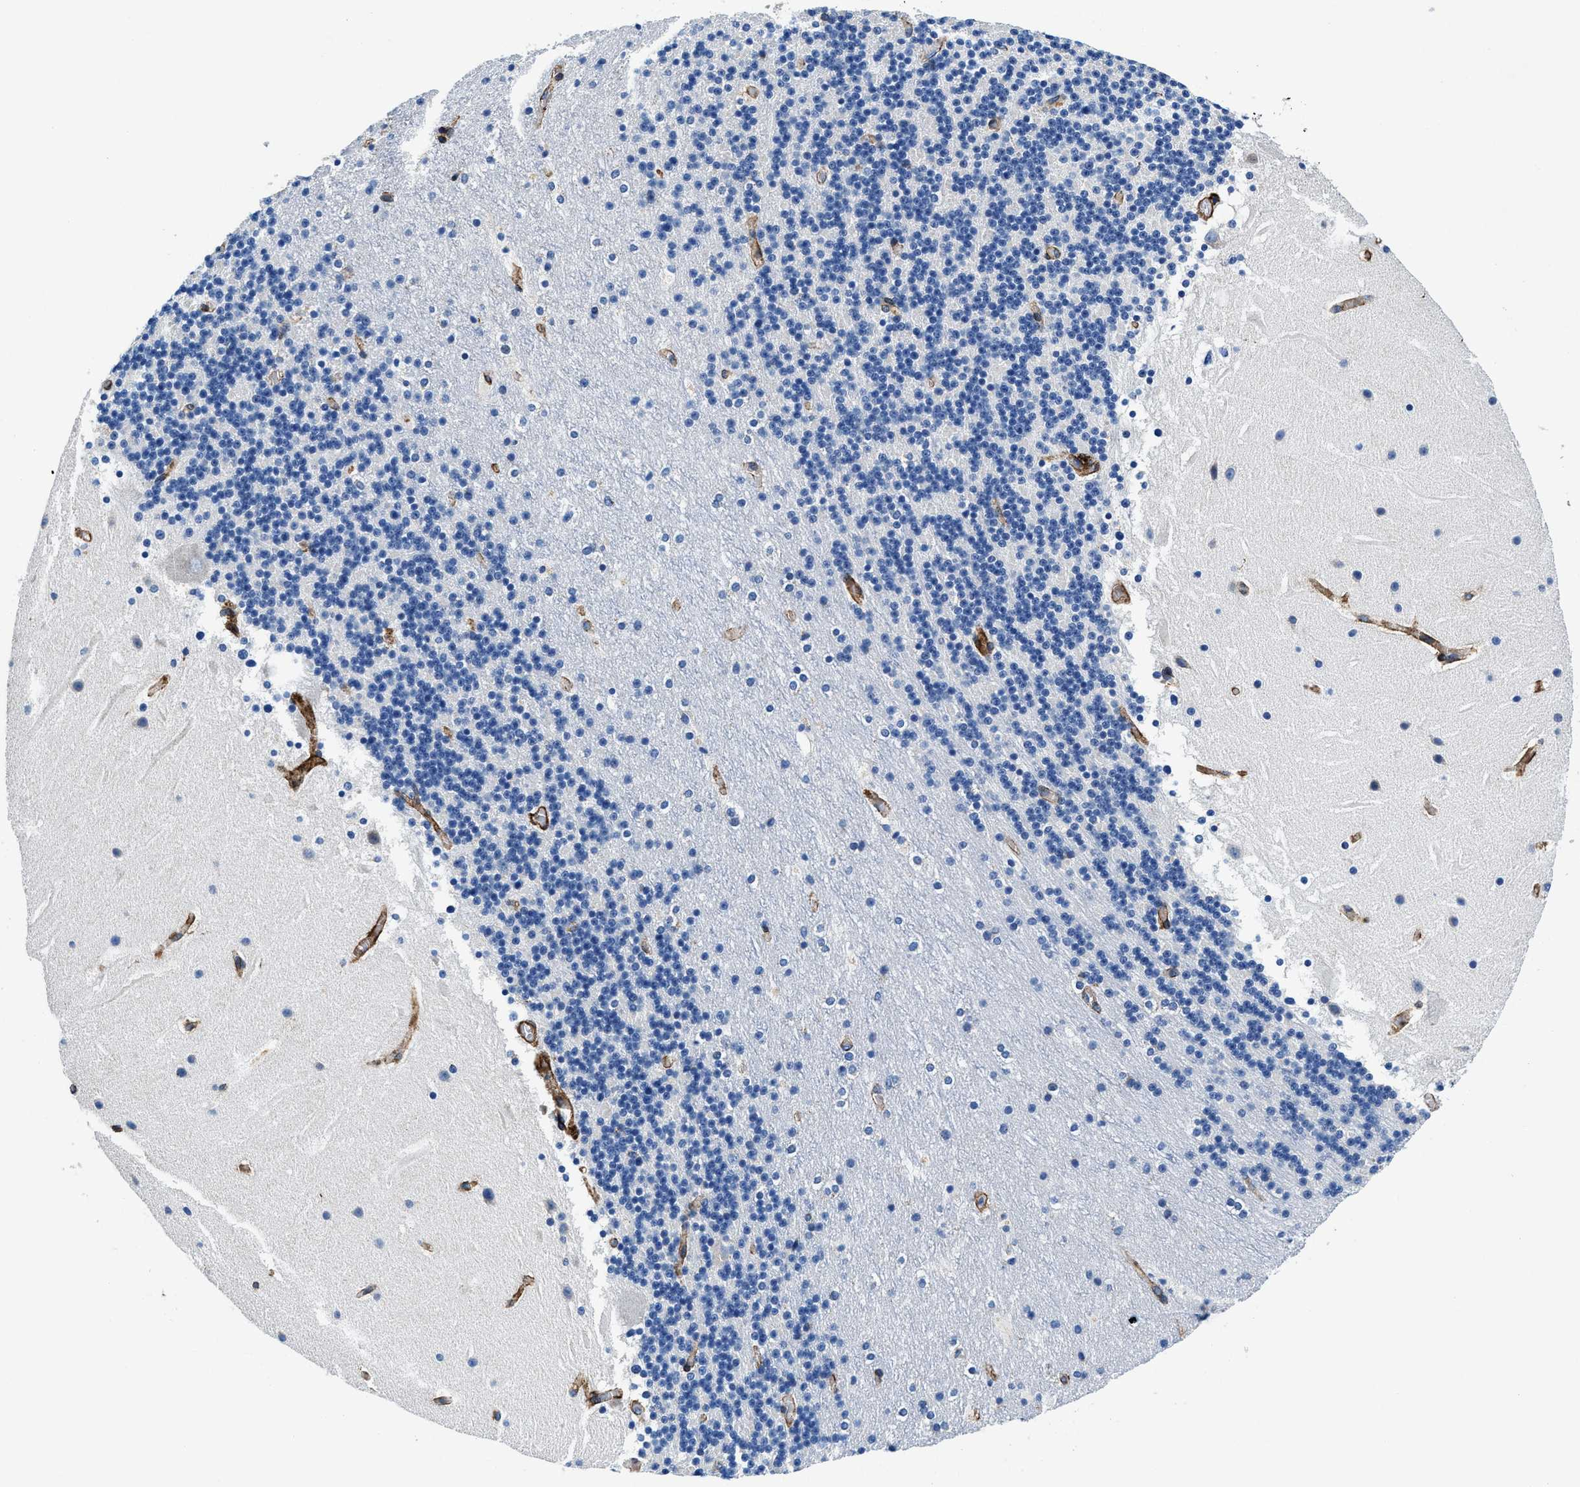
{"staining": {"intensity": "negative", "quantity": "none", "location": "none"}, "tissue": "cerebellum", "cell_type": "Cells in granular layer", "image_type": "normal", "snomed": [{"axis": "morphology", "description": "Normal tissue, NOS"}, {"axis": "topography", "description": "Cerebellum"}], "caption": "Immunohistochemical staining of benign human cerebellum shows no significant expression in cells in granular layer. The staining is performed using DAB brown chromogen with nuclei counter-stained in using hematoxylin.", "gene": "DAG1", "patient": {"sex": "male", "age": 45}}